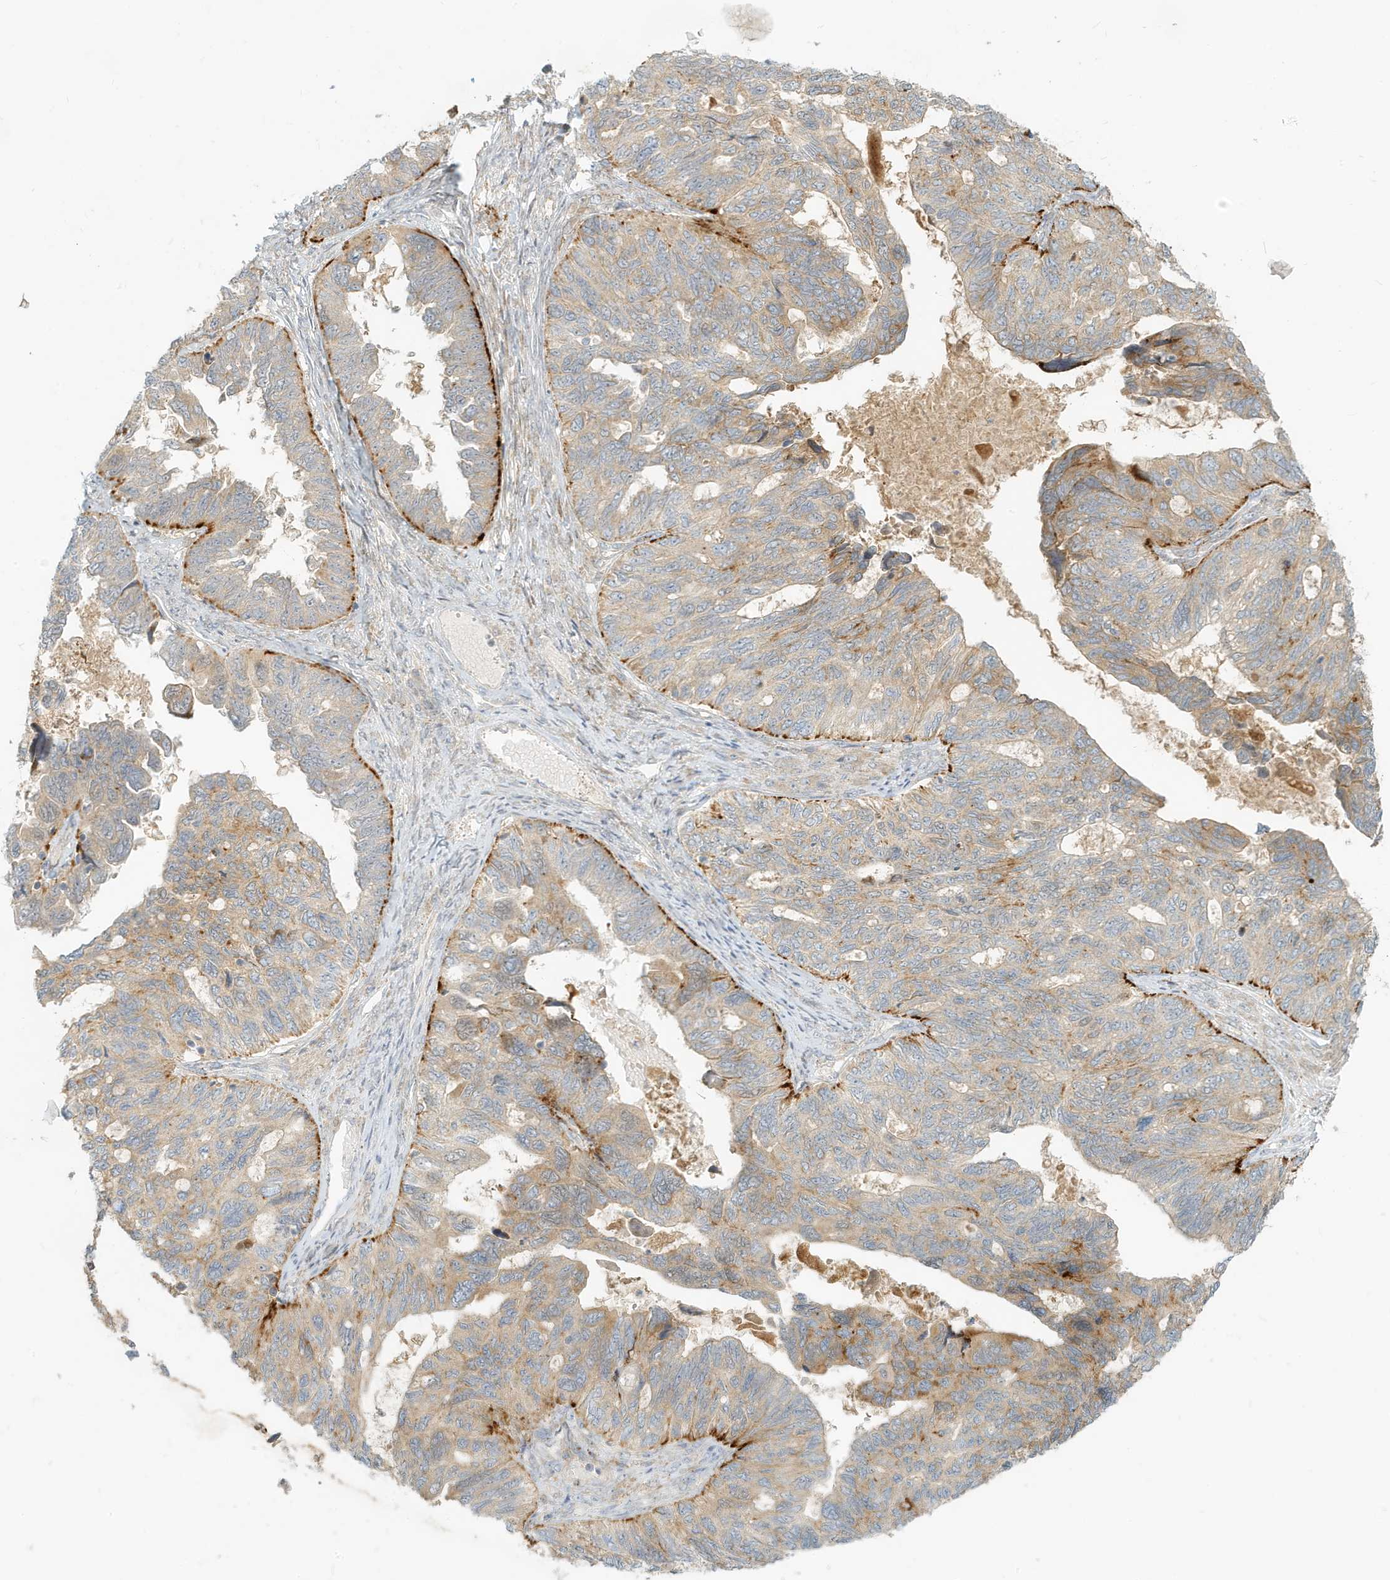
{"staining": {"intensity": "strong", "quantity": "<25%", "location": "cytoplasmic/membranous"}, "tissue": "ovarian cancer", "cell_type": "Tumor cells", "image_type": "cancer", "snomed": [{"axis": "morphology", "description": "Cystadenocarcinoma, serous, NOS"}, {"axis": "topography", "description": "Ovary"}], "caption": "Immunohistochemical staining of ovarian cancer displays medium levels of strong cytoplasmic/membranous expression in about <25% of tumor cells.", "gene": "MCOLN1", "patient": {"sex": "female", "age": 79}}